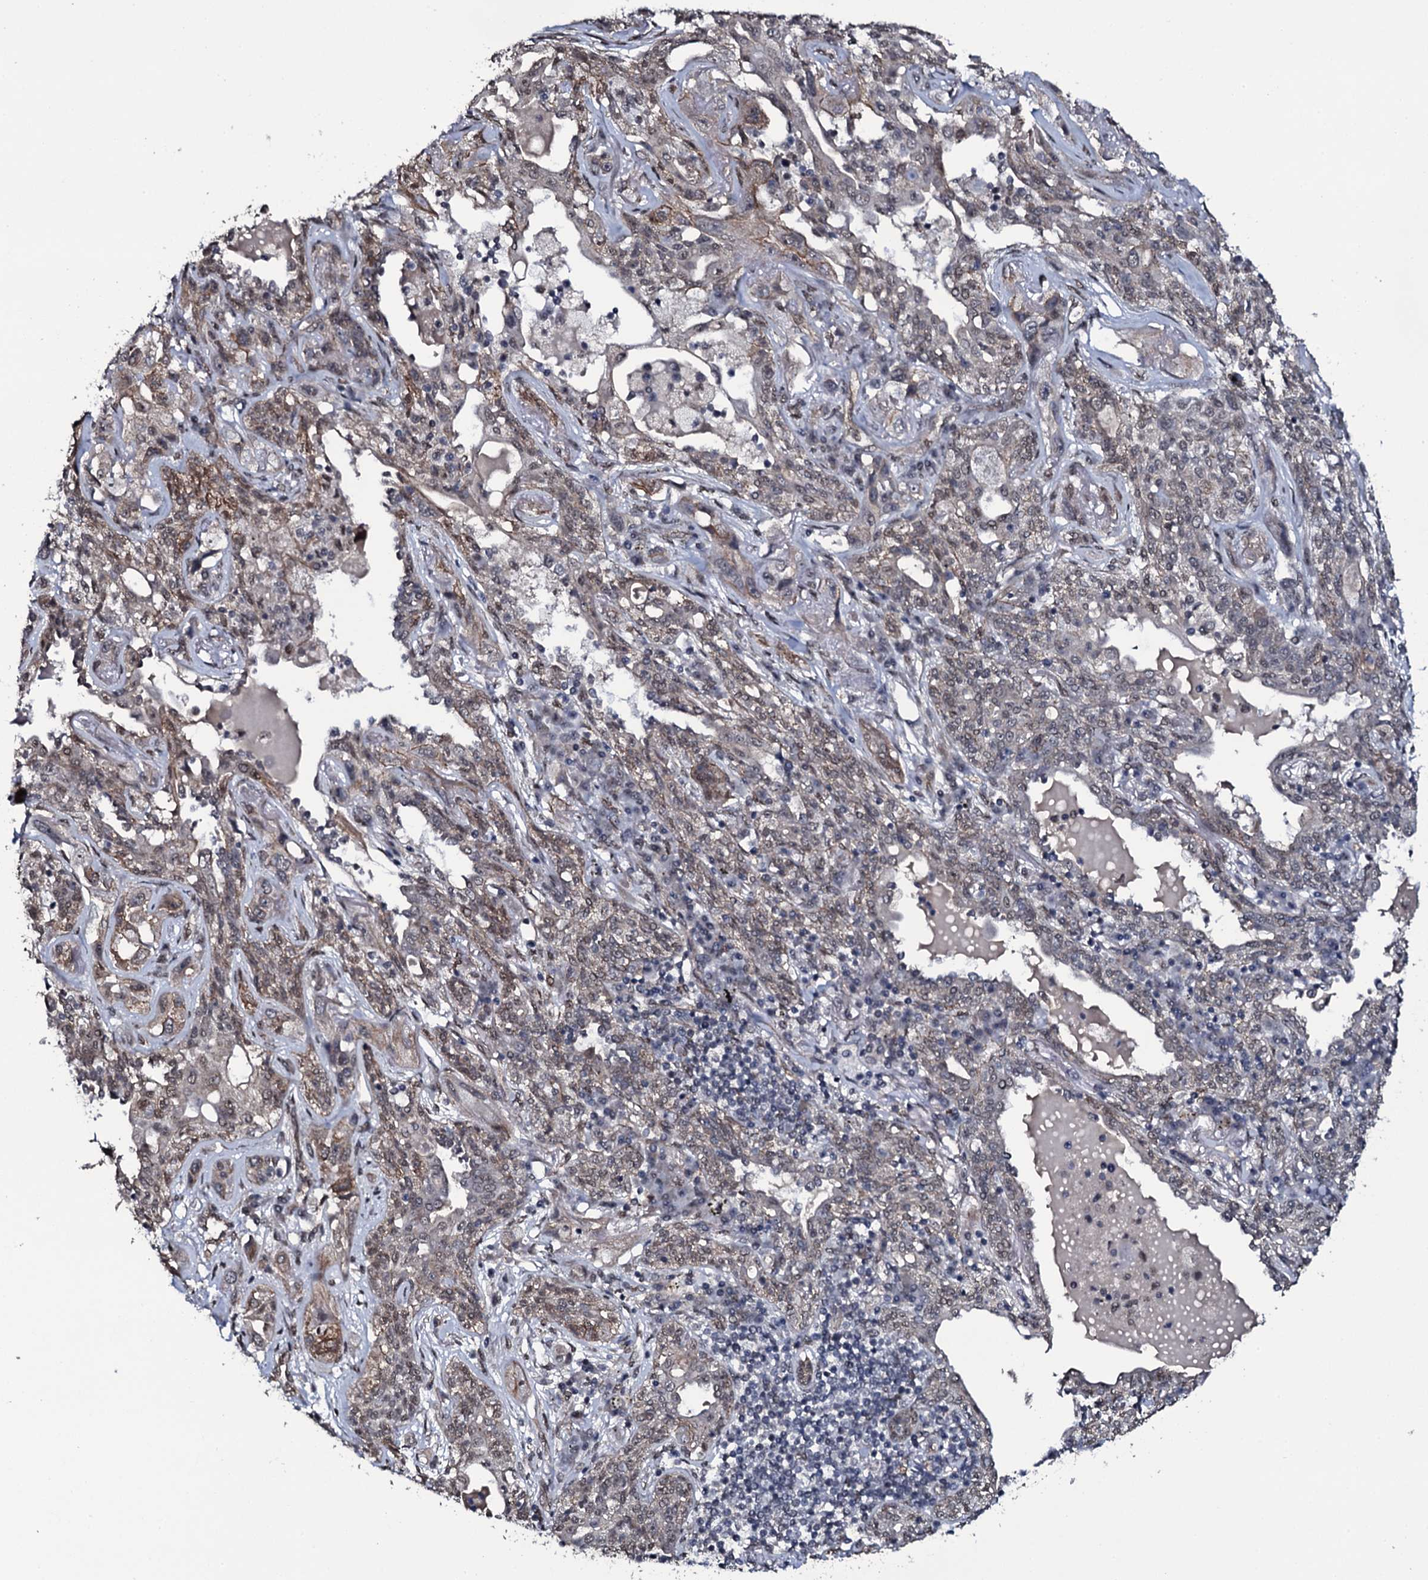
{"staining": {"intensity": "moderate", "quantity": "25%-75%", "location": "cytoplasmic/membranous,nuclear"}, "tissue": "lung cancer", "cell_type": "Tumor cells", "image_type": "cancer", "snomed": [{"axis": "morphology", "description": "Squamous cell carcinoma, NOS"}, {"axis": "topography", "description": "Lung"}], "caption": "Squamous cell carcinoma (lung) stained with immunohistochemistry (IHC) reveals moderate cytoplasmic/membranous and nuclear expression in about 25%-75% of tumor cells. (DAB IHC, brown staining for protein, blue staining for nuclei).", "gene": "SH2D4B", "patient": {"sex": "female", "age": 70}}